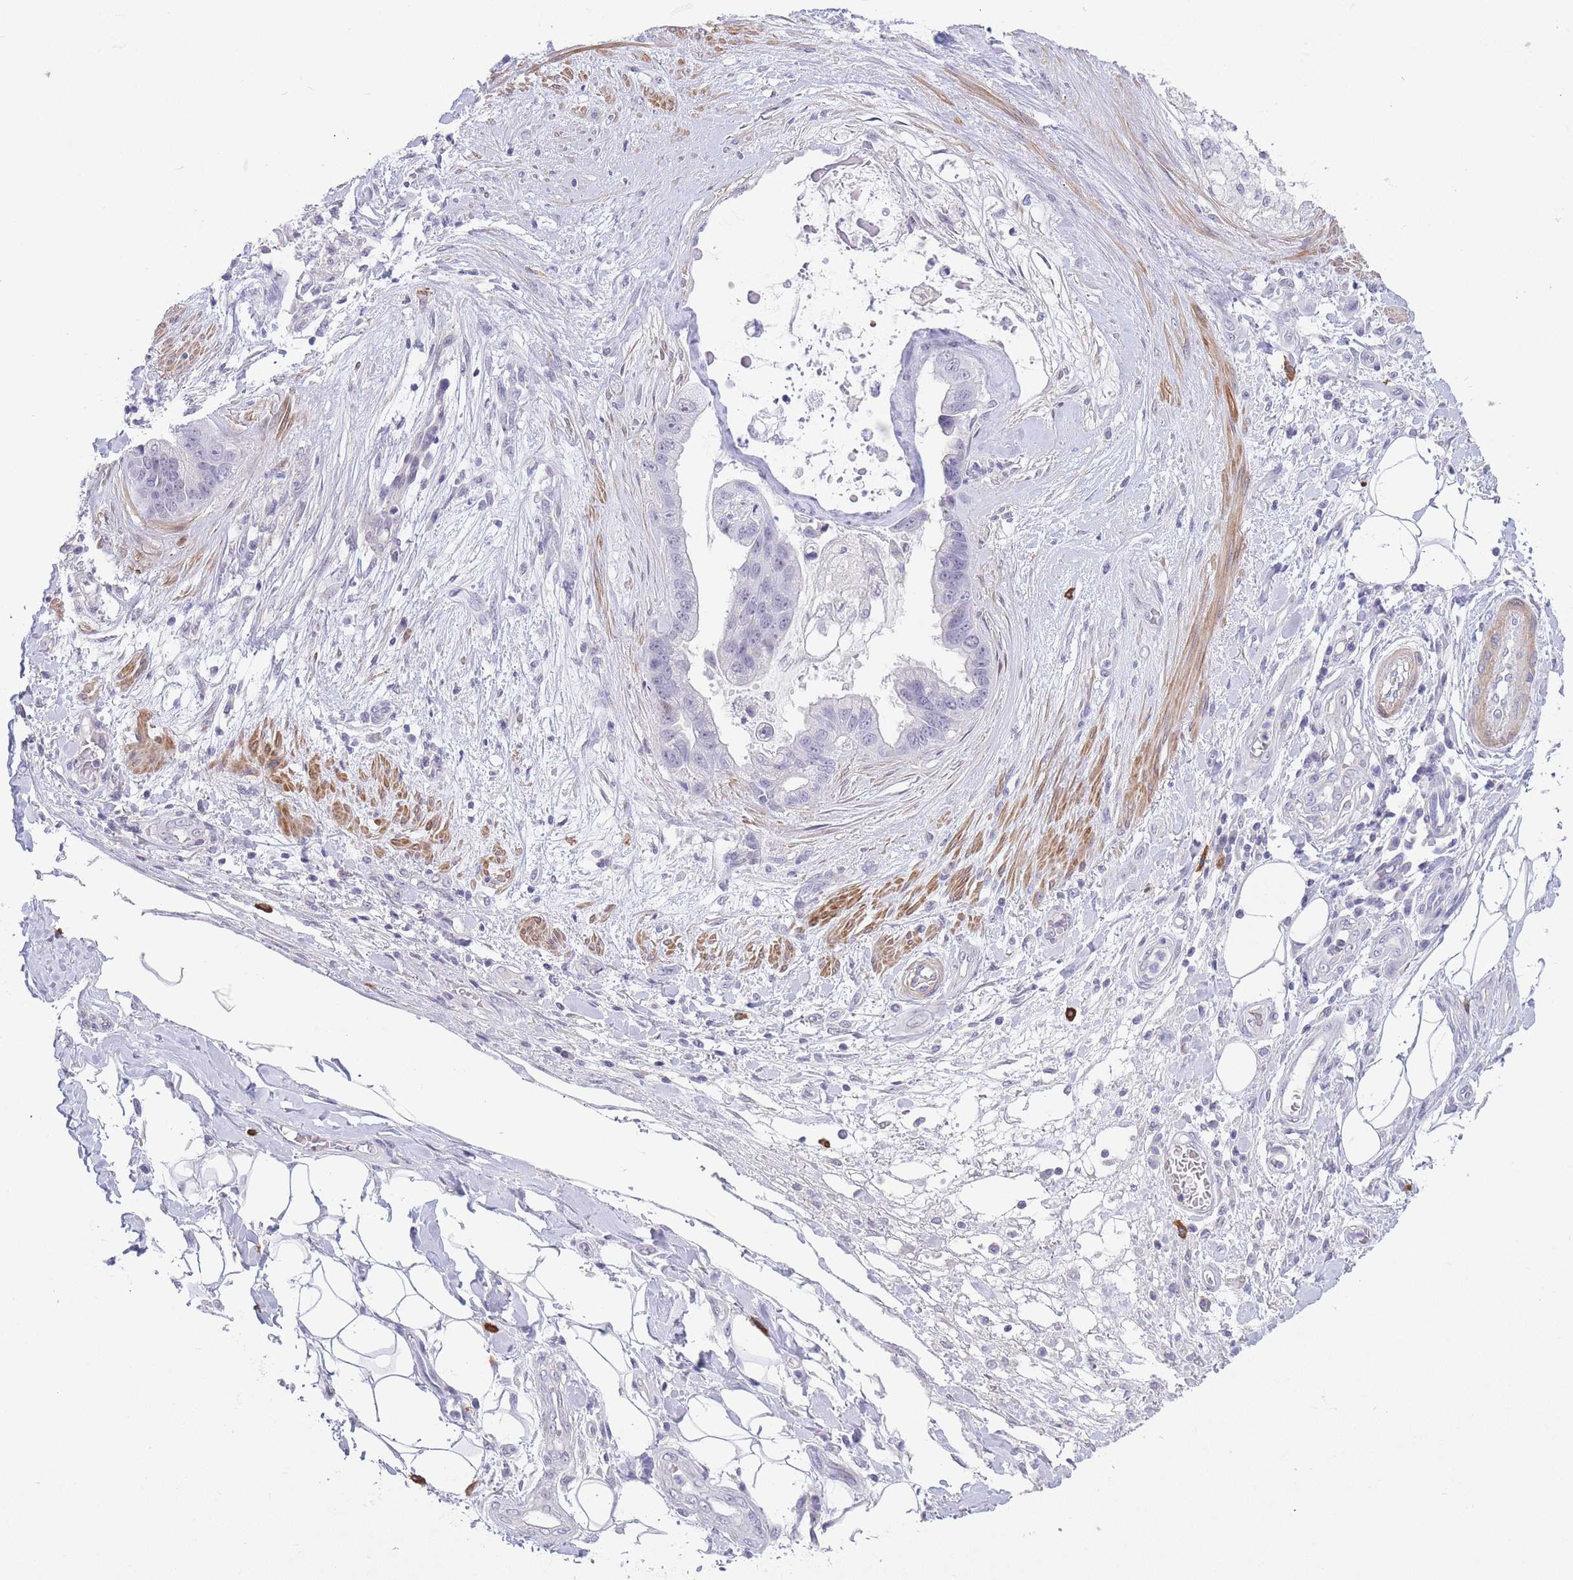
{"staining": {"intensity": "negative", "quantity": "none", "location": "none"}, "tissue": "stomach cancer", "cell_type": "Tumor cells", "image_type": "cancer", "snomed": [{"axis": "morphology", "description": "Adenocarcinoma, NOS"}, {"axis": "topography", "description": "Stomach"}], "caption": "Immunohistochemistry histopathology image of neoplastic tissue: human stomach cancer (adenocarcinoma) stained with DAB (3,3'-diaminobenzidine) displays no significant protein staining in tumor cells.", "gene": "ASAP3", "patient": {"sex": "male", "age": 62}}